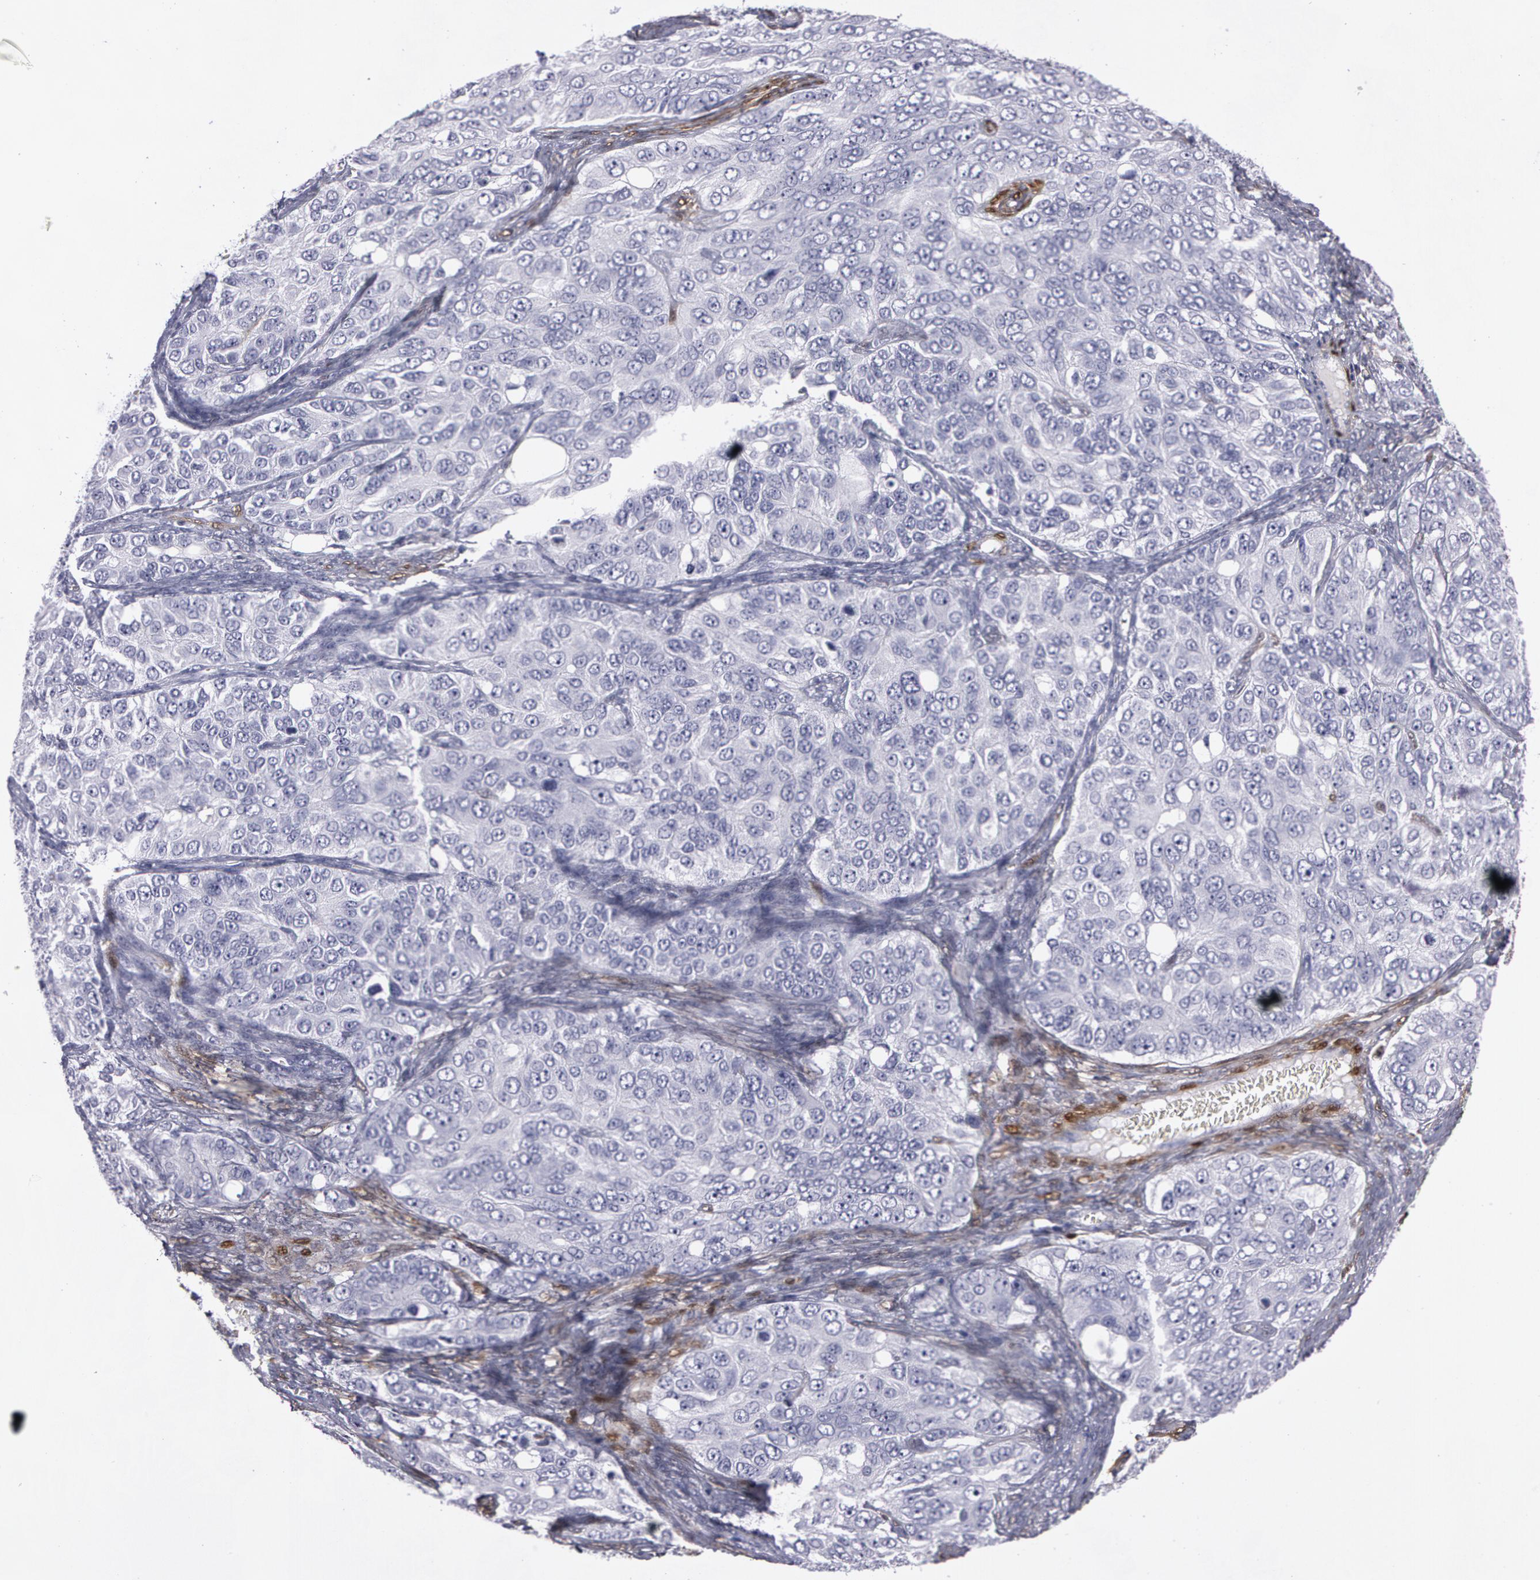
{"staining": {"intensity": "negative", "quantity": "none", "location": "none"}, "tissue": "ovarian cancer", "cell_type": "Tumor cells", "image_type": "cancer", "snomed": [{"axis": "morphology", "description": "Carcinoma, endometroid"}, {"axis": "topography", "description": "Ovary"}], "caption": "Immunohistochemical staining of ovarian cancer displays no significant staining in tumor cells.", "gene": "TAGLN", "patient": {"sex": "female", "age": 51}}